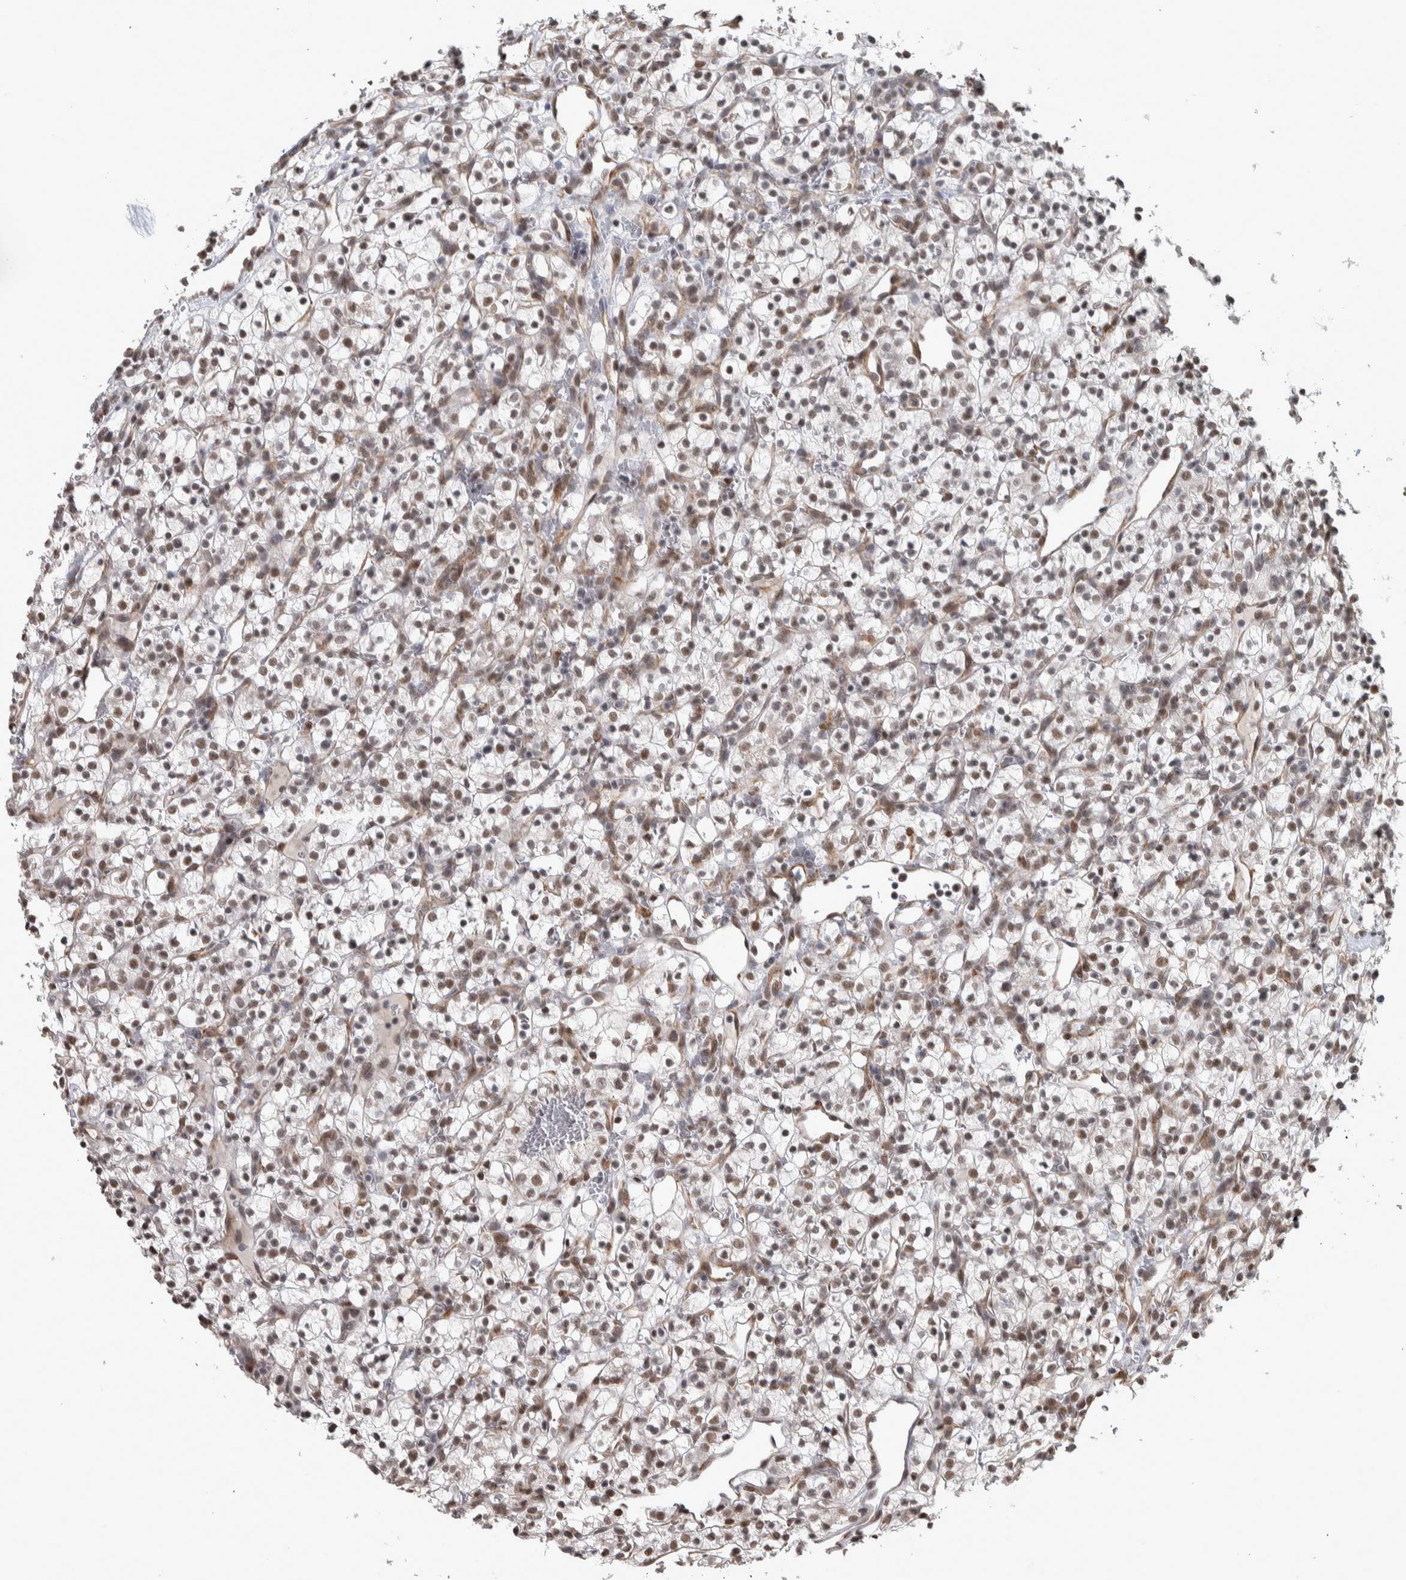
{"staining": {"intensity": "moderate", "quantity": ">75%", "location": "nuclear"}, "tissue": "renal cancer", "cell_type": "Tumor cells", "image_type": "cancer", "snomed": [{"axis": "morphology", "description": "Adenocarcinoma, NOS"}, {"axis": "topography", "description": "Kidney"}], "caption": "Immunohistochemistry of renal cancer (adenocarcinoma) exhibits medium levels of moderate nuclear staining in about >75% of tumor cells. (Brightfield microscopy of DAB IHC at high magnification).", "gene": "DDX42", "patient": {"sex": "female", "age": 57}}